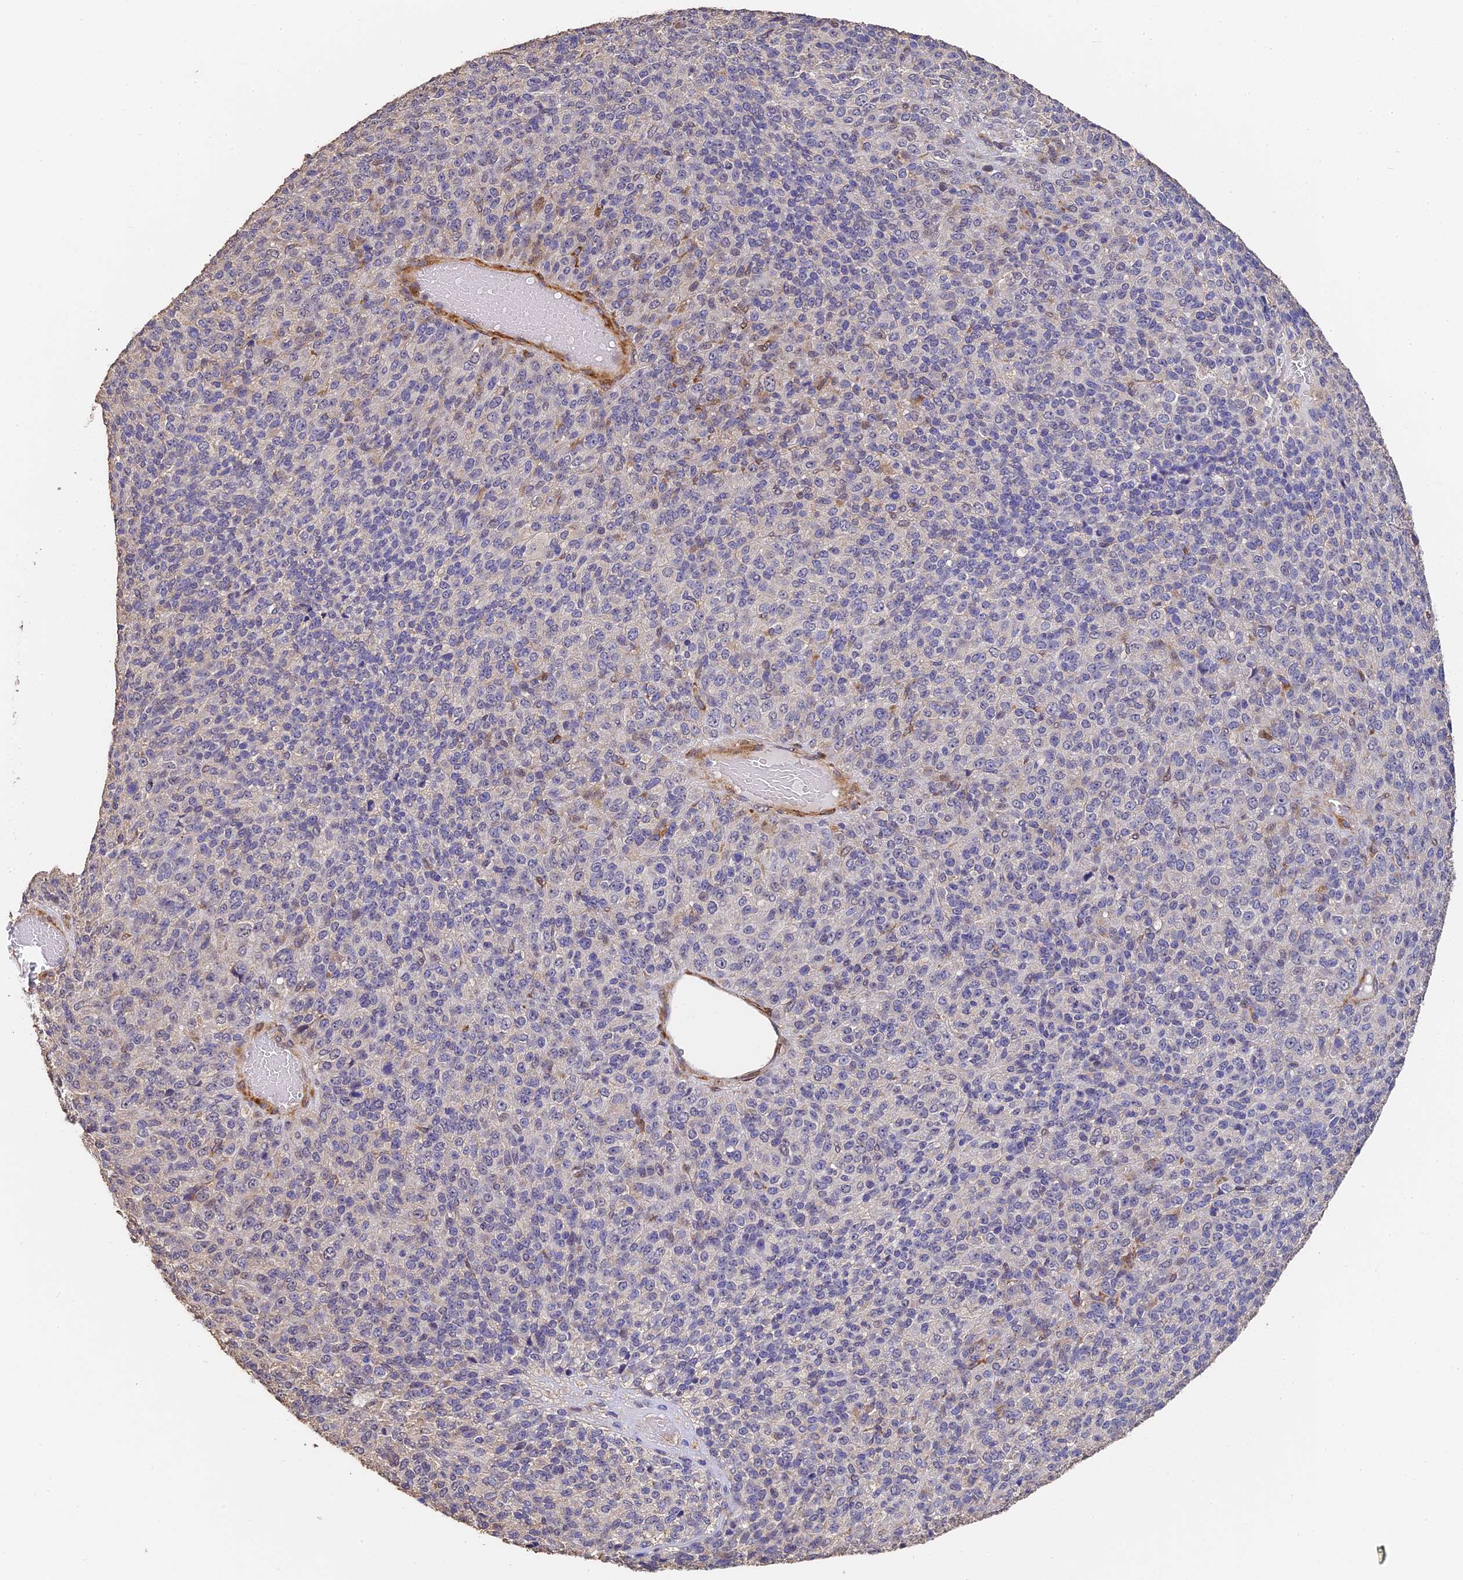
{"staining": {"intensity": "negative", "quantity": "none", "location": "none"}, "tissue": "melanoma", "cell_type": "Tumor cells", "image_type": "cancer", "snomed": [{"axis": "morphology", "description": "Malignant melanoma, Metastatic site"}, {"axis": "topography", "description": "Brain"}], "caption": "The image displays no staining of tumor cells in malignant melanoma (metastatic site).", "gene": "SLC11A1", "patient": {"sex": "female", "age": 56}}